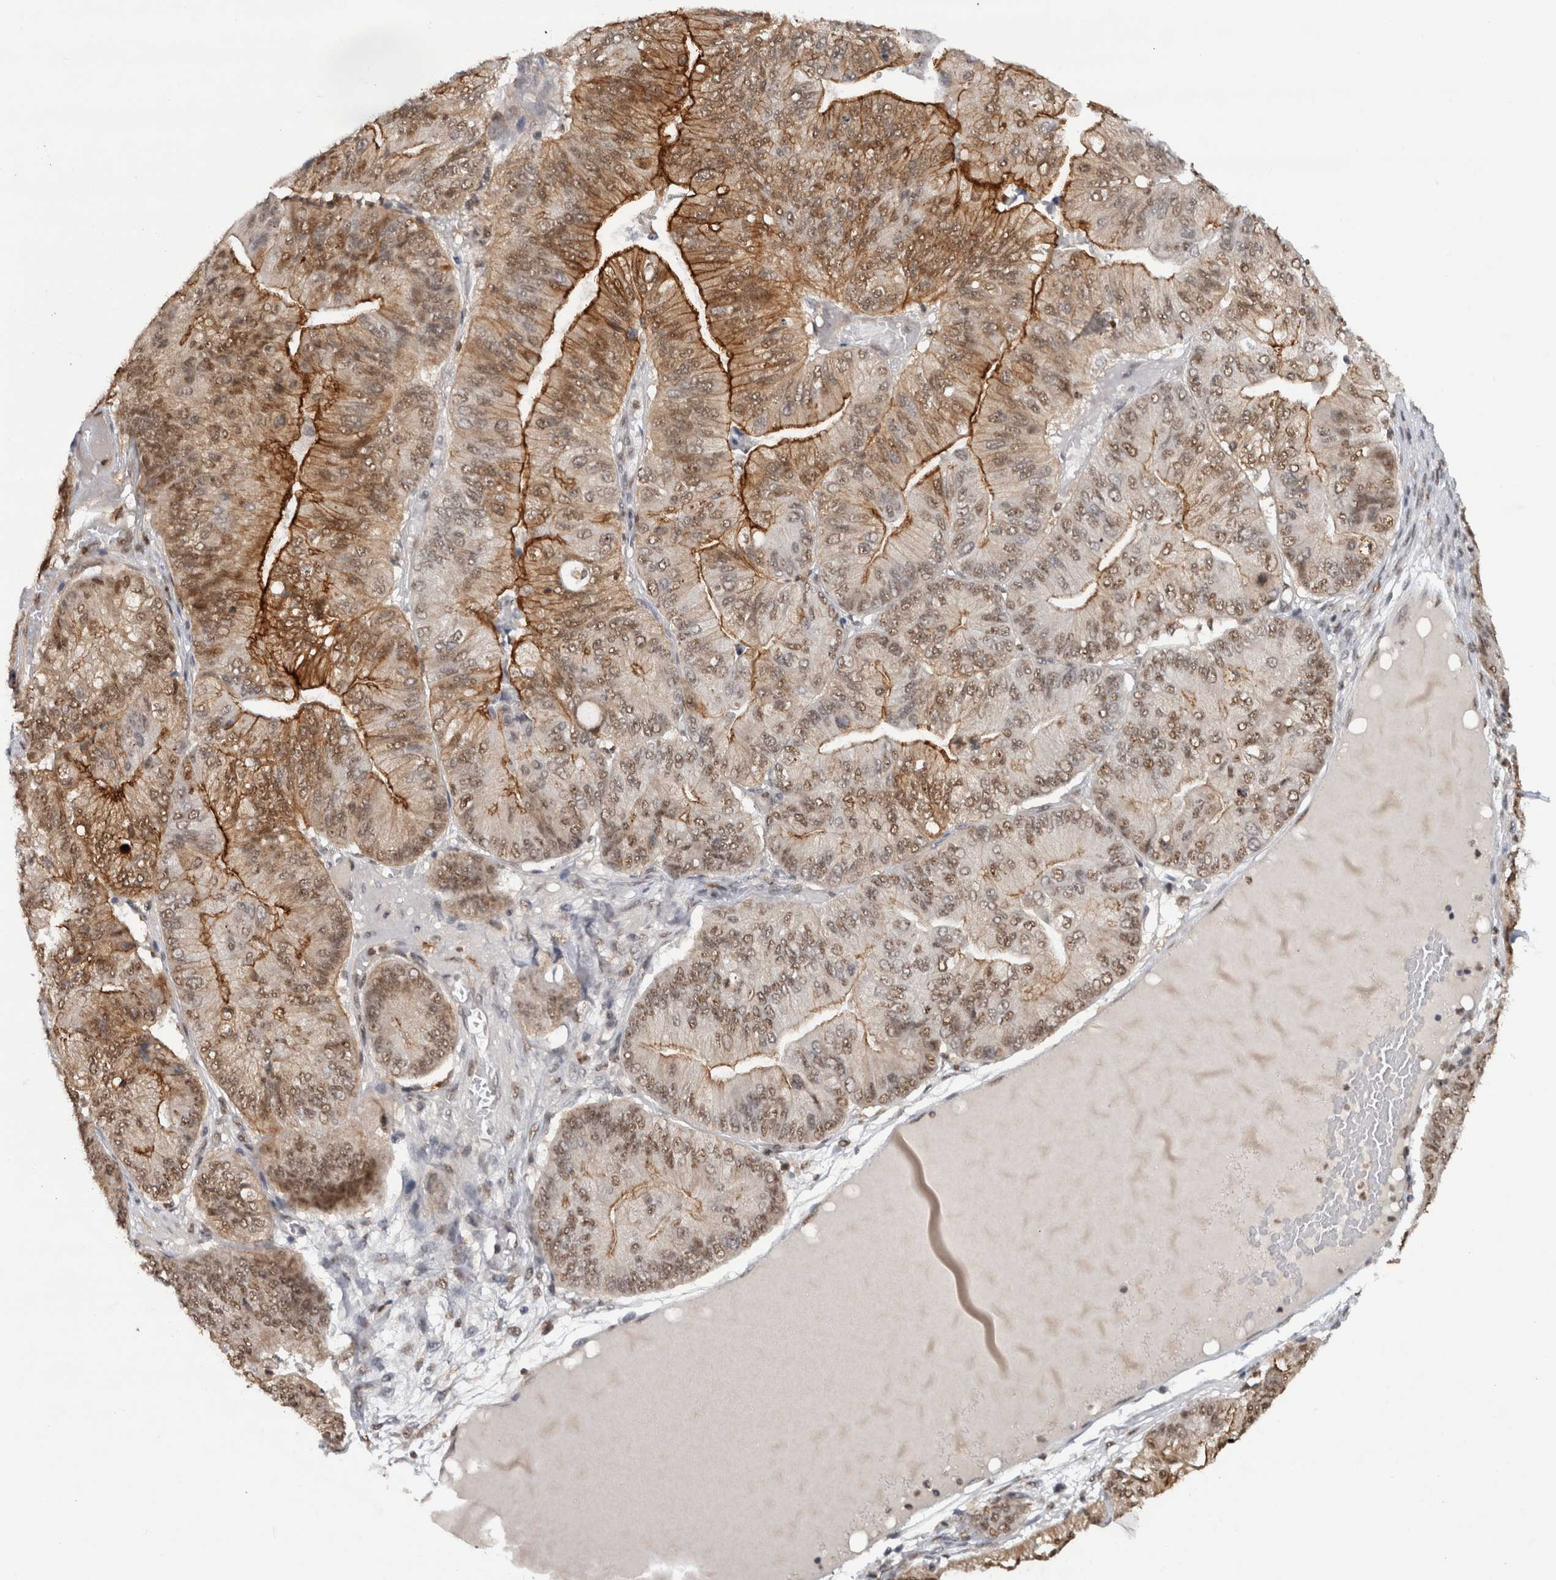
{"staining": {"intensity": "moderate", "quantity": ">75%", "location": "cytoplasmic/membranous,nuclear"}, "tissue": "ovarian cancer", "cell_type": "Tumor cells", "image_type": "cancer", "snomed": [{"axis": "morphology", "description": "Cystadenocarcinoma, mucinous, NOS"}, {"axis": "topography", "description": "Ovary"}], "caption": "Brown immunohistochemical staining in human mucinous cystadenocarcinoma (ovarian) displays moderate cytoplasmic/membranous and nuclear staining in about >75% of tumor cells.", "gene": "RPS6KA2", "patient": {"sex": "female", "age": 61}}